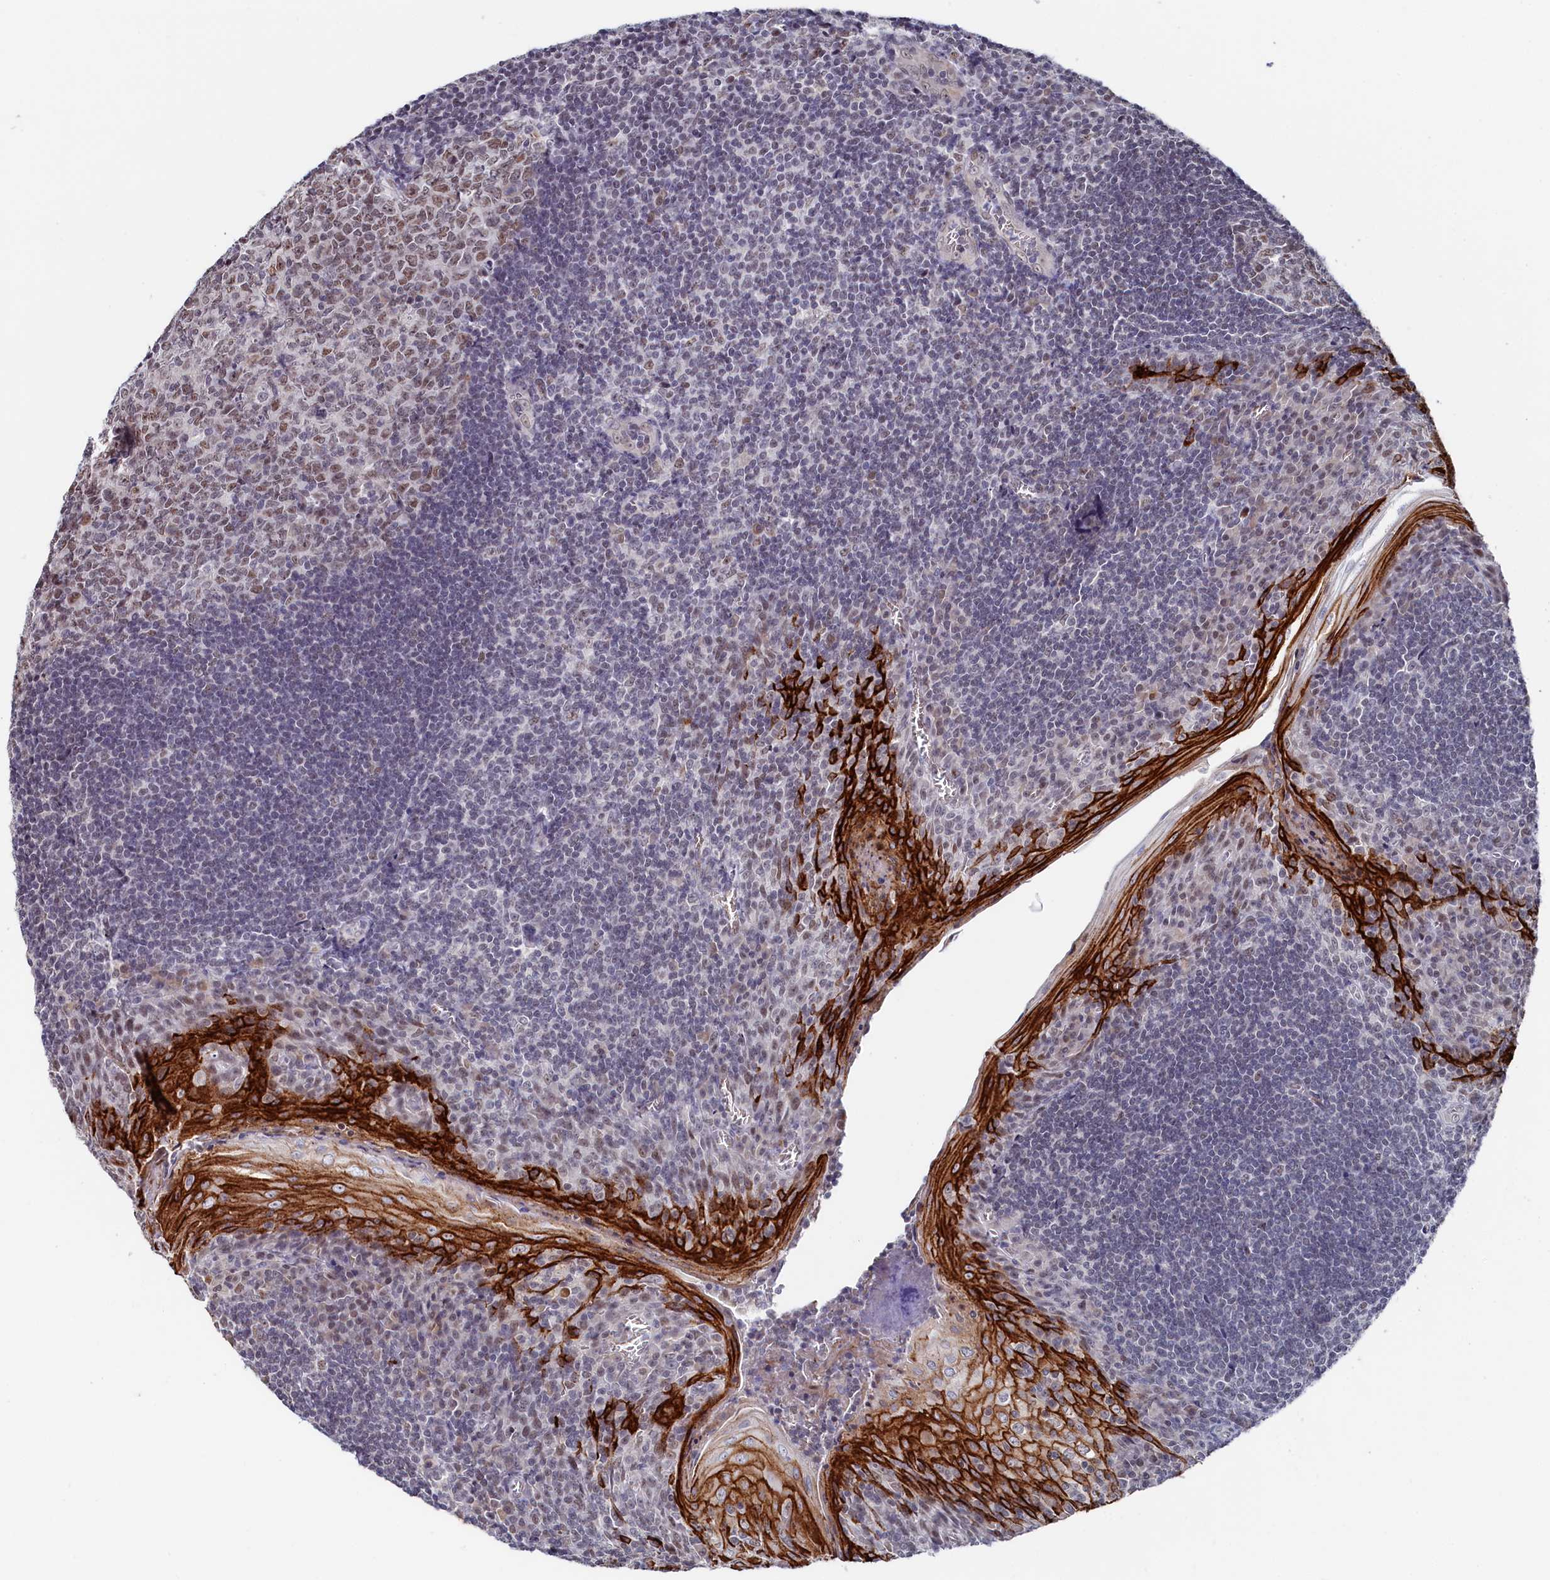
{"staining": {"intensity": "moderate", "quantity": "25%-75%", "location": "nuclear"}, "tissue": "tonsil", "cell_type": "Germinal center cells", "image_type": "normal", "snomed": [{"axis": "morphology", "description": "Normal tissue, NOS"}, {"axis": "topography", "description": "Tonsil"}], "caption": "Protein staining shows moderate nuclear positivity in approximately 25%-75% of germinal center cells in benign tonsil. The staining was performed using DAB (3,3'-diaminobenzidine) to visualize the protein expression in brown, while the nuclei were stained in blue with hematoxylin (Magnification: 20x).", "gene": "TIGD4", "patient": {"sex": "male", "age": 27}}